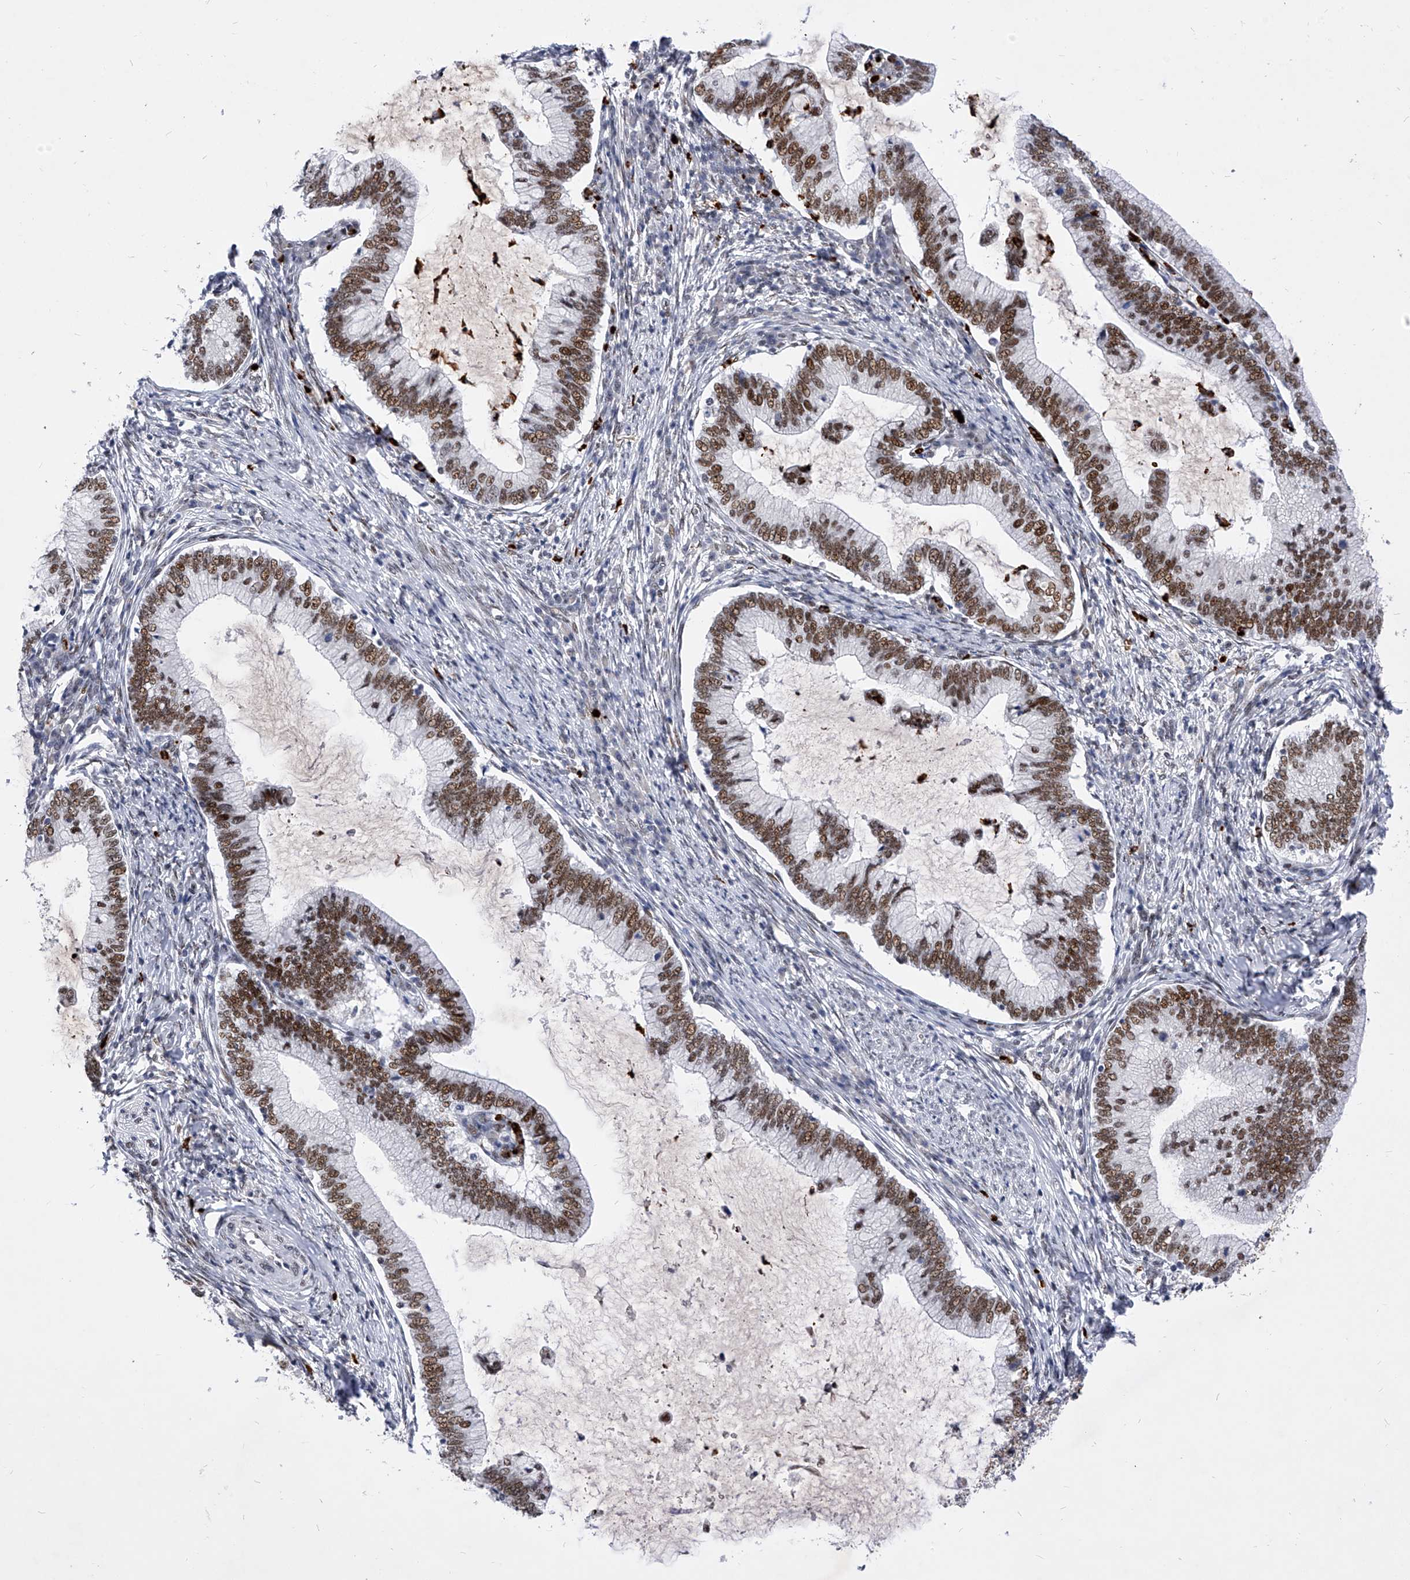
{"staining": {"intensity": "moderate", "quantity": ">75%", "location": "nuclear"}, "tissue": "cervical cancer", "cell_type": "Tumor cells", "image_type": "cancer", "snomed": [{"axis": "morphology", "description": "Adenocarcinoma, NOS"}, {"axis": "topography", "description": "Cervix"}], "caption": "Tumor cells exhibit moderate nuclear positivity in about >75% of cells in cervical adenocarcinoma.", "gene": "TESK2", "patient": {"sex": "female", "age": 36}}